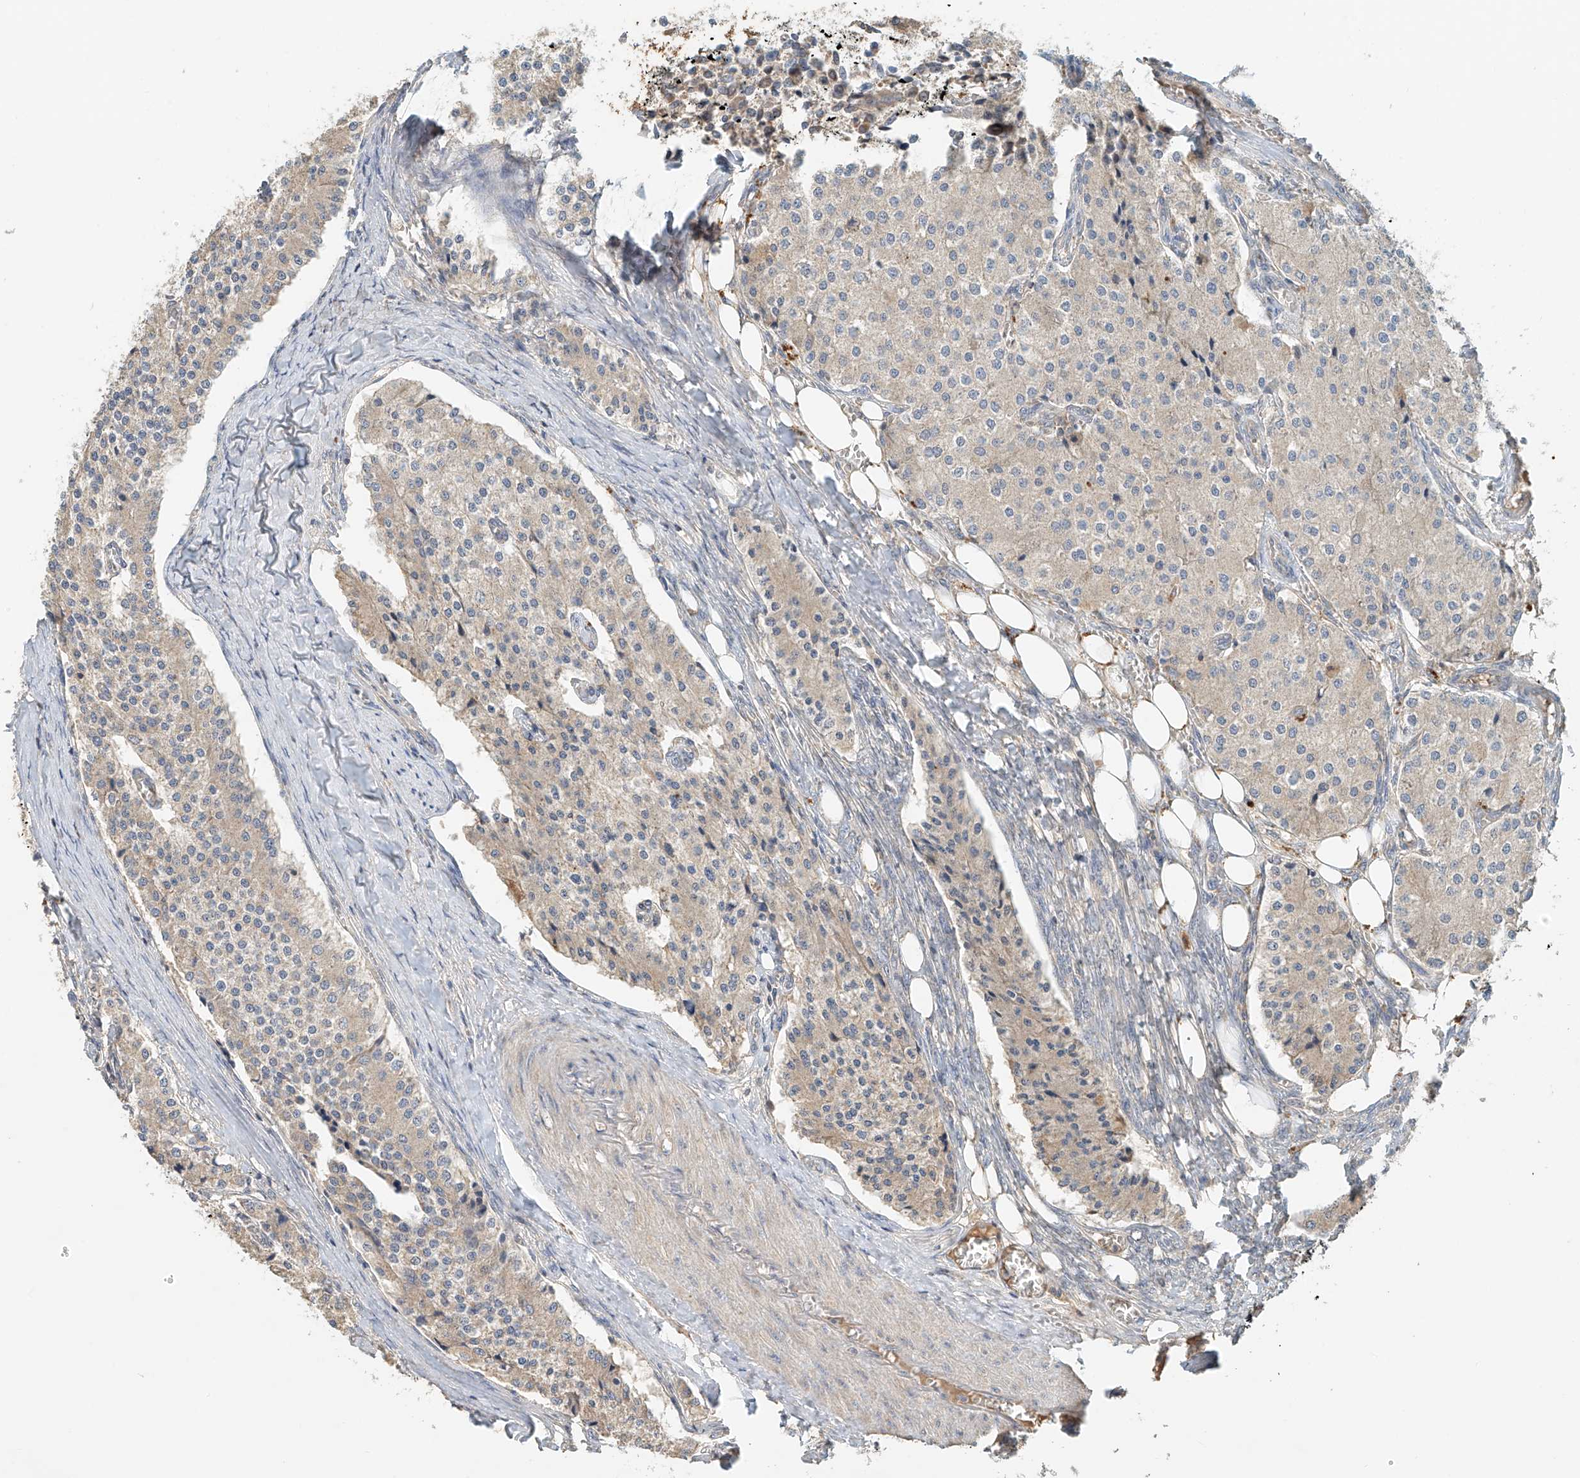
{"staining": {"intensity": "negative", "quantity": "none", "location": "none"}, "tissue": "carcinoid", "cell_type": "Tumor cells", "image_type": "cancer", "snomed": [{"axis": "morphology", "description": "Carcinoid, malignant, NOS"}, {"axis": "topography", "description": "Colon"}], "caption": "This is an immunohistochemistry (IHC) photomicrograph of malignant carcinoid. There is no expression in tumor cells.", "gene": "GNB1L", "patient": {"sex": "female", "age": 52}}